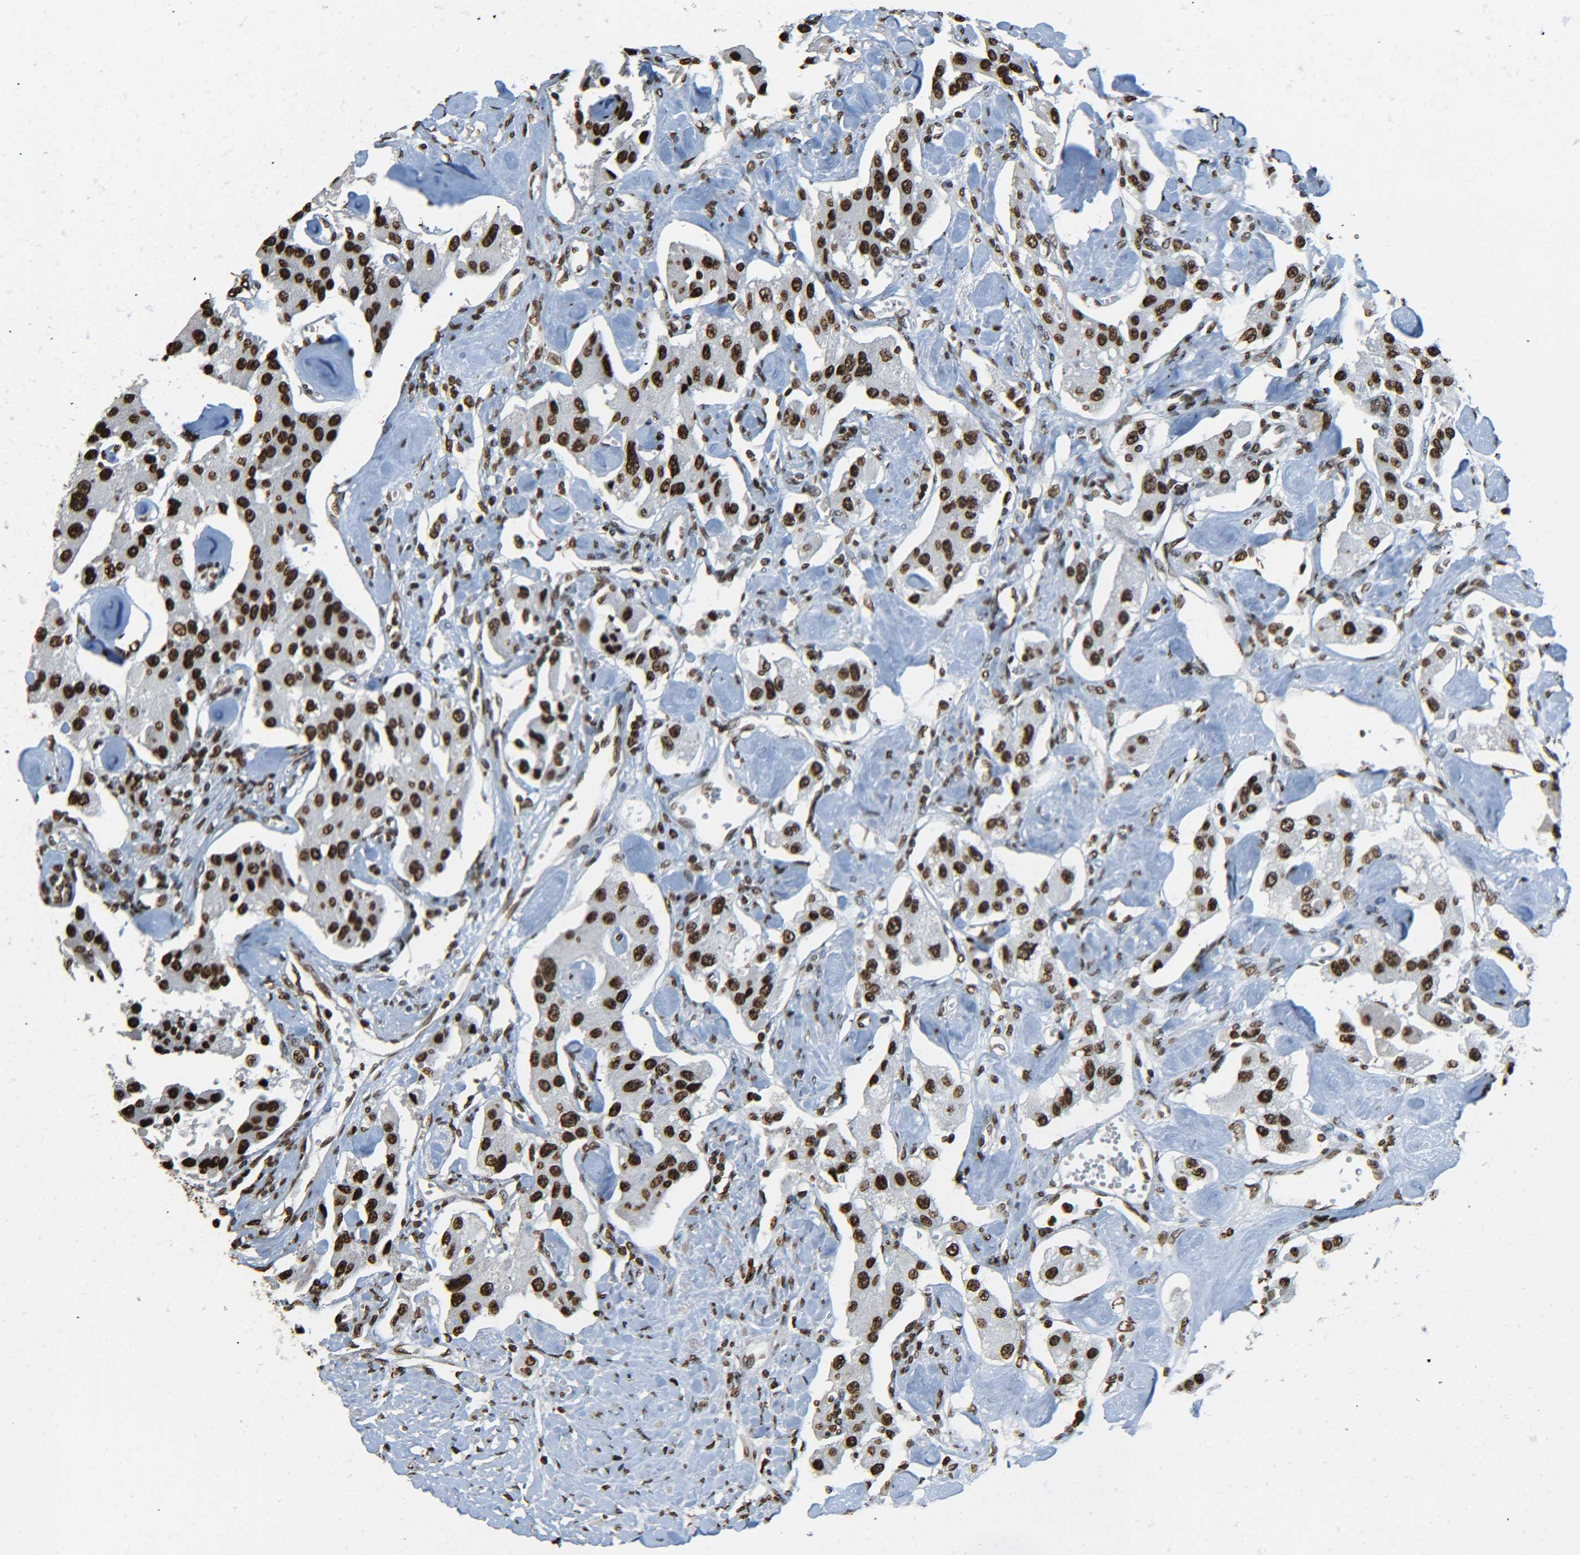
{"staining": {"intensity": "strong", "quantity": ">75%", "location": "nuclear"}, "tissue": "carcinoid", "cell_type": "Tumor cells", "image_type": "cancer", "snomed": [{"axis": "morphology", "description": "Carcinoid, malignant, NOS"}, {"axis": "topography", "description": "Pancreas"}], "caption": "IHC histopathology image of carcinoid stained for a protein (brown), which shows high levels of strong nuclear staining in approximately >75% of tumor cells.", "gene": "H4C16", "patient": {"sex": "male", "age": 41}}